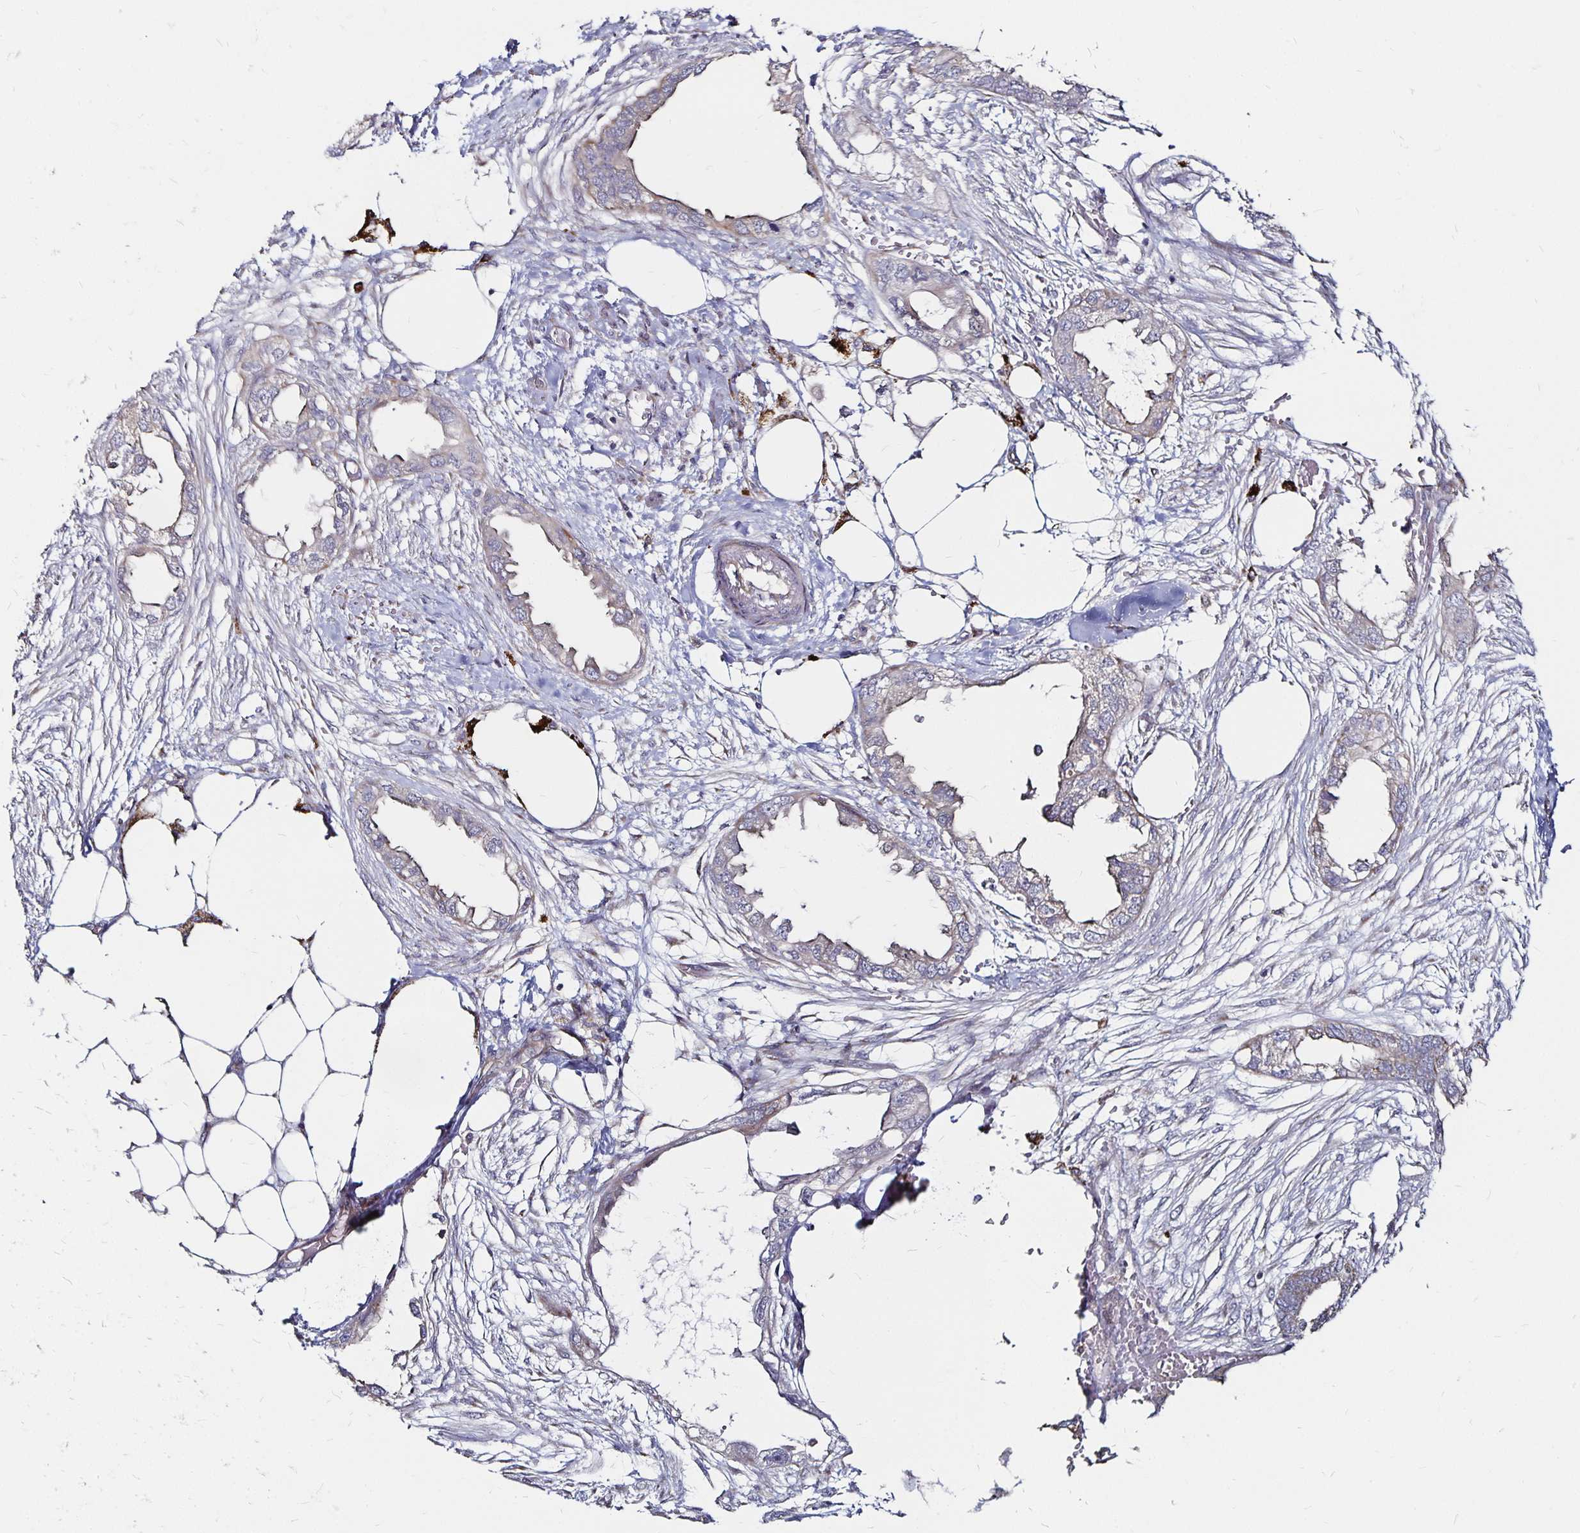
{"staining": {"intensity": "negative", "quantity": "none", "location": "none"}, "tissue": "endometrial cancer", "cell_type": "Tumor cells", "image_type": "cancer", "snomed": [{"axis": "morphology", "description": "Adenocarcinoma, NOS"}, {"axis": "morphology", "description": "Adenocarcinoma, metastatic, NOS"}, {"axis": "topography", "description": "Adipose tissue"}, {"axis": "topography", "description": "Endometrium"}], "caption": "Adenocarcinoma (endometrial) was stained to show a protein in brown. There is no significant positivity in tumor cells.", "gene": "CYP27A1", "patient": {"sex": "female", "age": 67}}